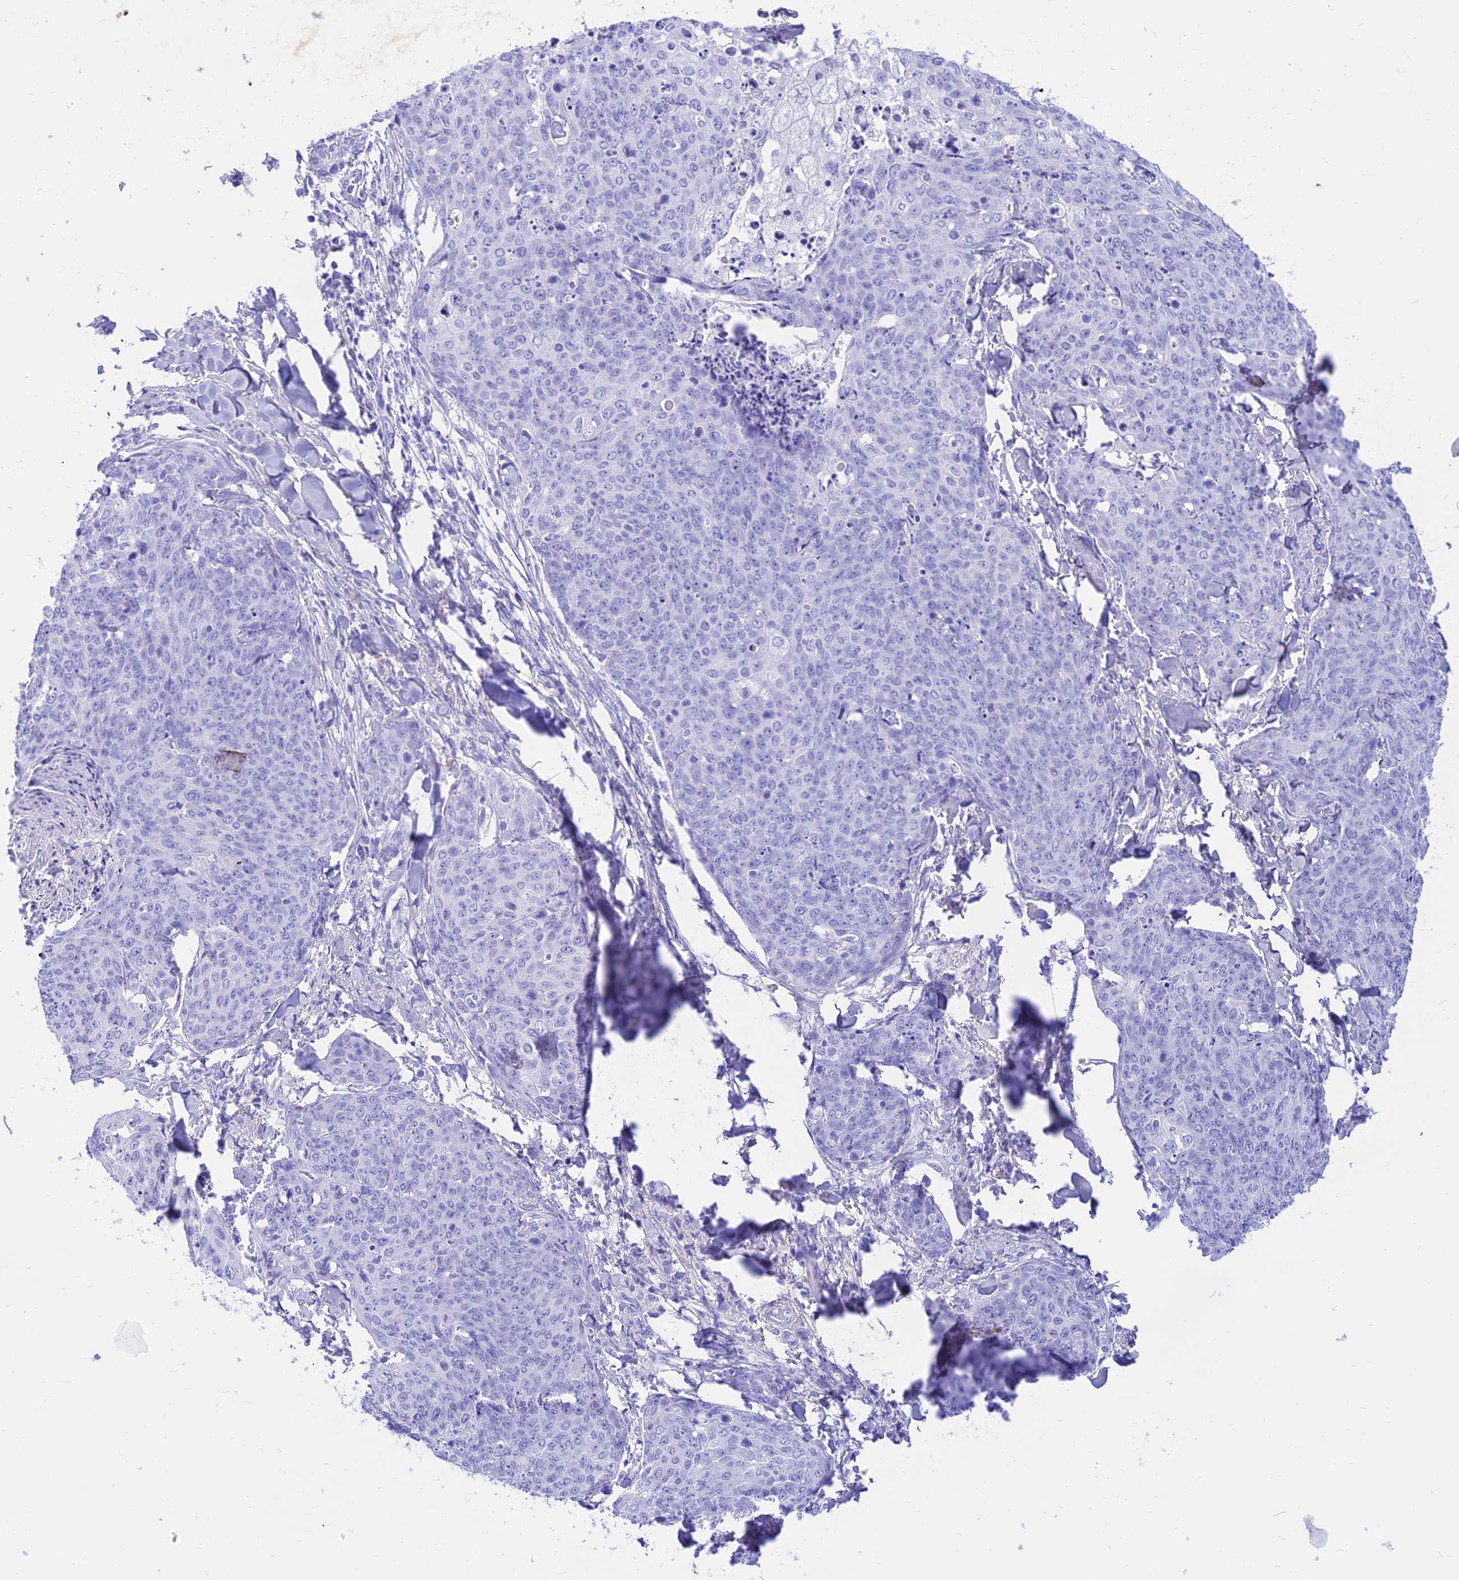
{"staining": {"intensity": "negative", "quantity": "none", "location": "none"}, "tissue": "skin cancer", "cell_type": "Tumor cells", "image_type": "cancer", "snomed": [{"axis": "morphology", "description": "Squamous cell carcinoma, NOS"}, {"axis": "topography", "description": "Skin"}, {"axis": "topography", "description": "Vulva"}], "caption": "Human skin squamous cell carcinoma stained for a protein using IHC demonstrates no staining in tumor cells.", "gene": "PRNP", "patient": {"sex": "female", "age": 85}}